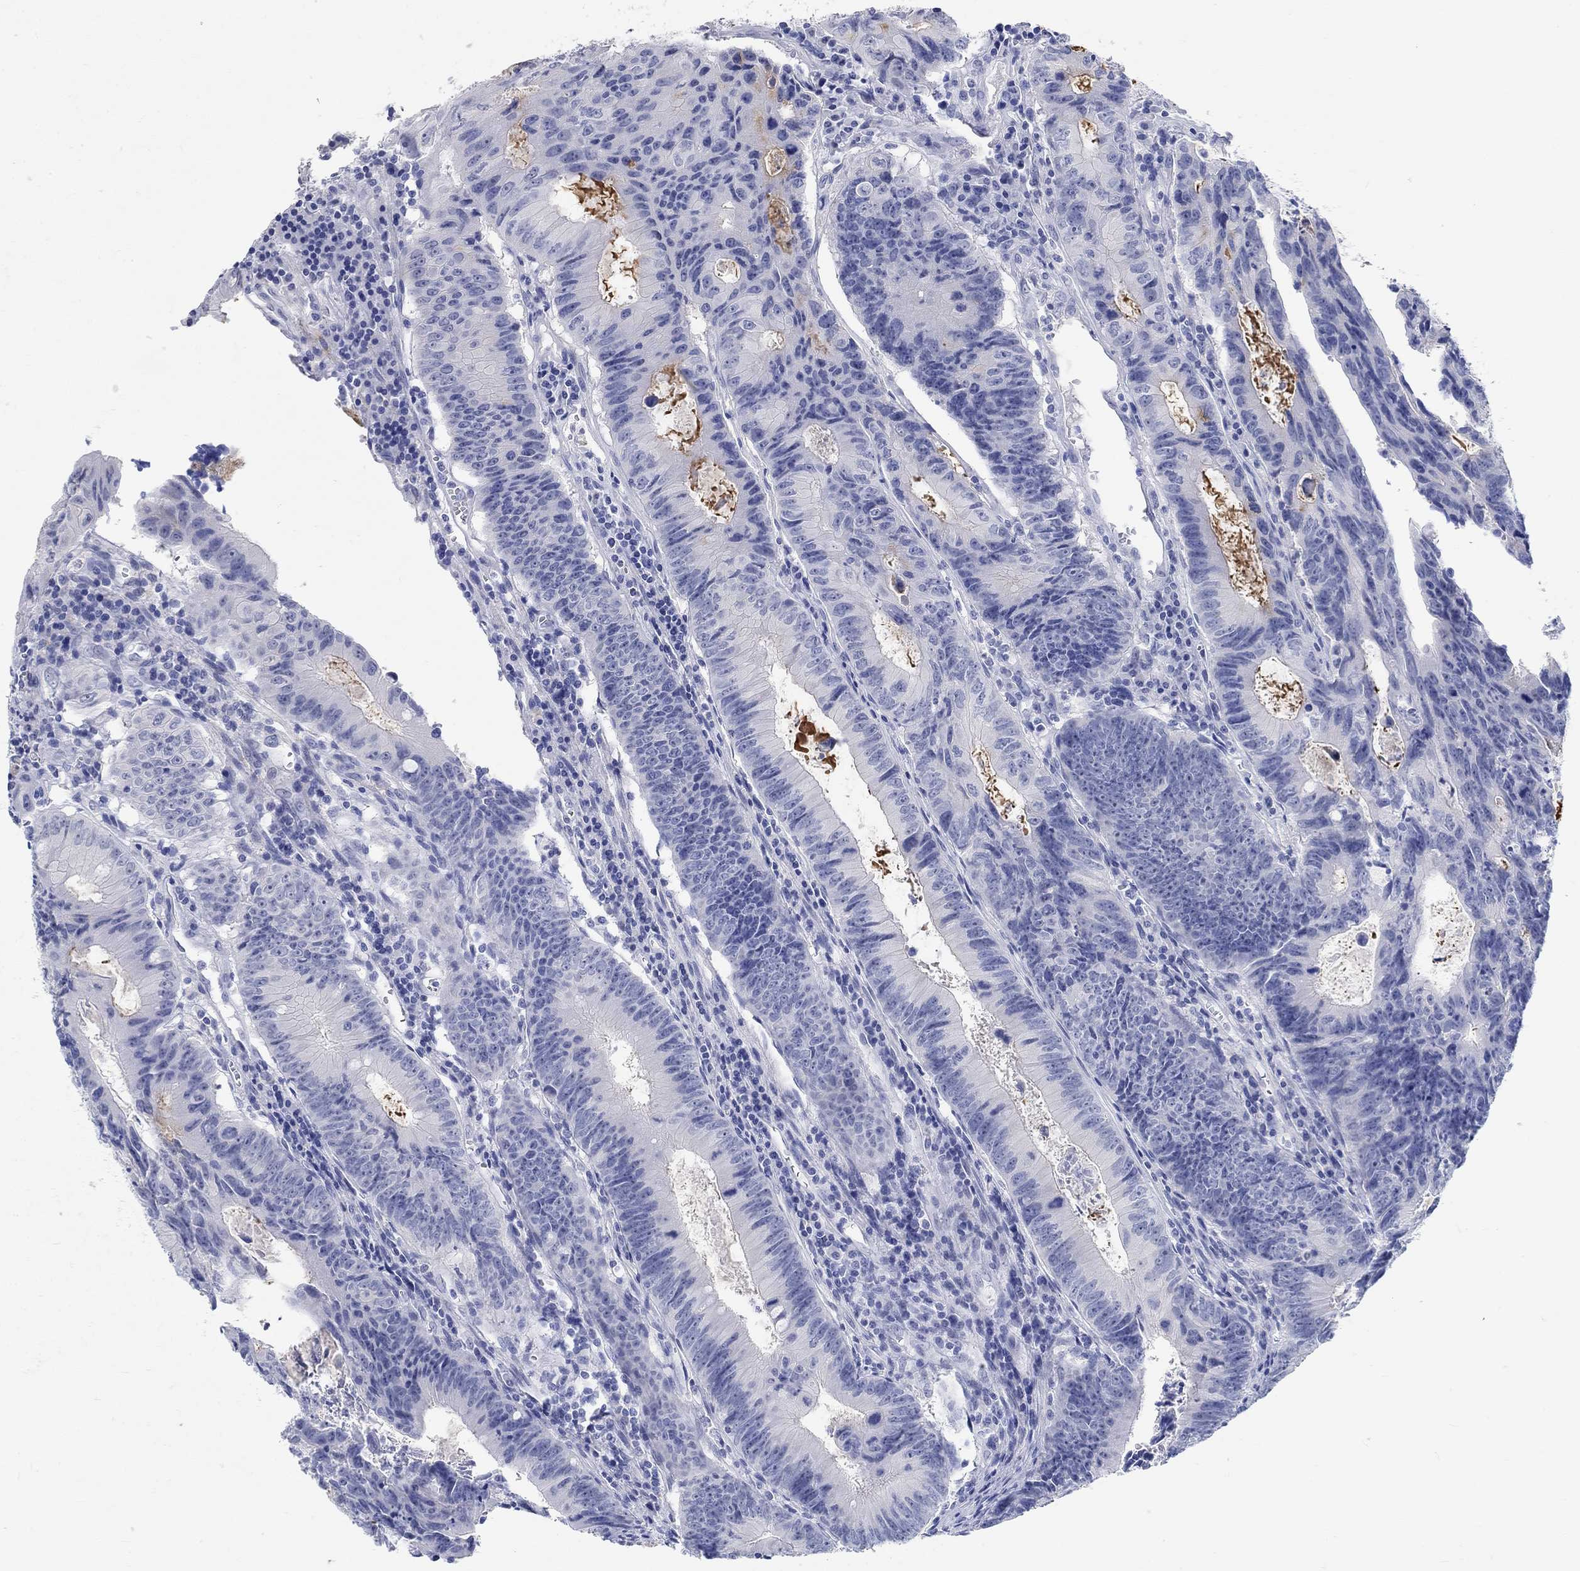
{"staining": {"intensity": "negative", "quantity": "none", "location": "none"}, "tissue": "colorectal cancer", "cell_type": "Tumor cells", "image_type": "cancer", "snomed": [{"axis": "morphology", "description": "Adenocarcinoma, NOS"}, {"axis": "topography", "description": "Colon"}], "caption": "Colorectal cancer (adenocarcinoma) was stained to show a protein in brown. There is no significant staining in tumor cells.", "gene": "GRIA3", "patient": {"sex": "female", "age": 87}}